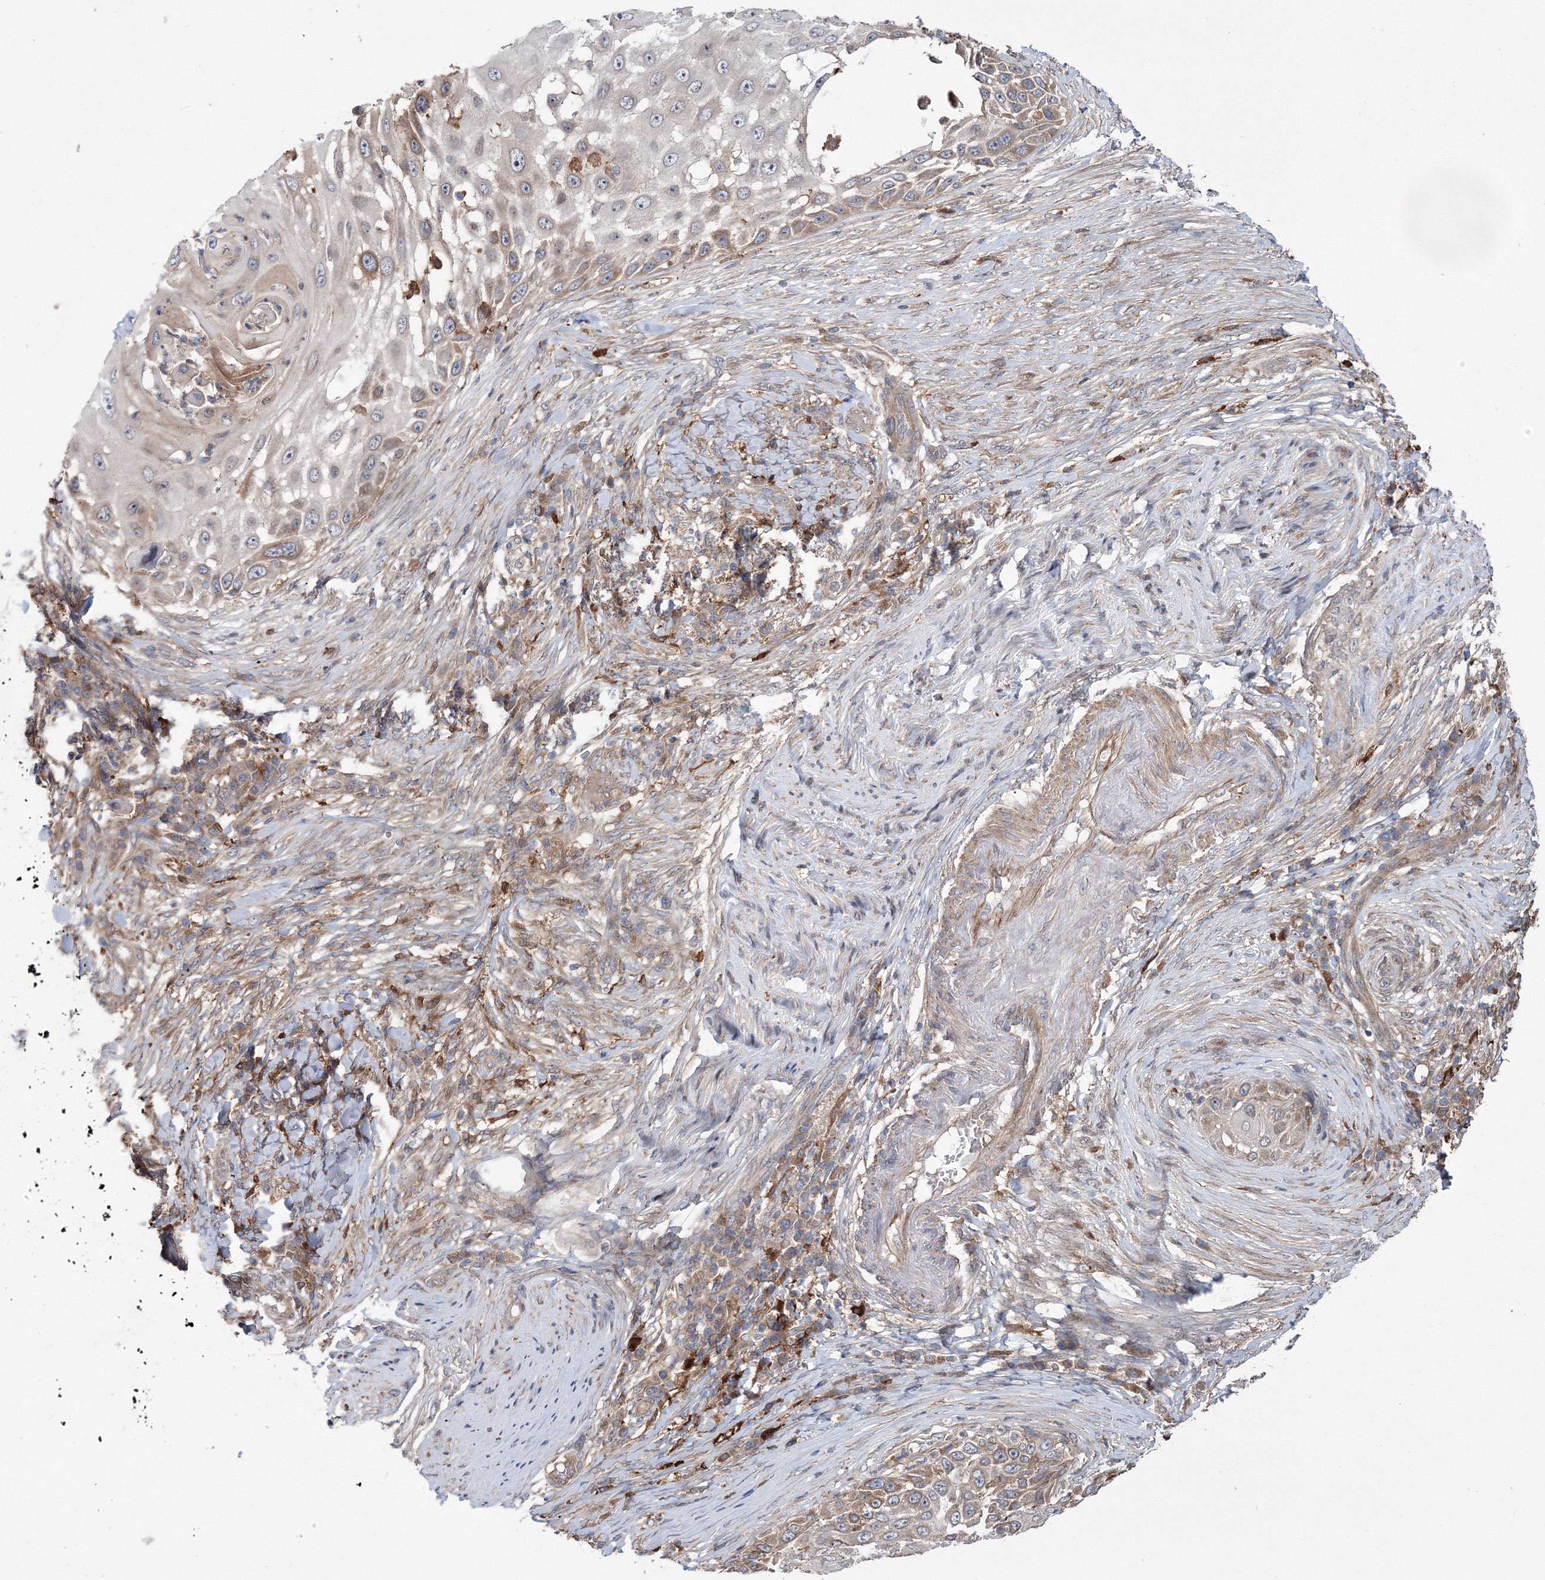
{"staining": {"intensity": "moderate", "quantity": "<25%", "location": "cytoplasmic/membranous"}, "tissue": "skin cancer", "cell_type": "Tumor cells", "image_type": "cancer", "snomed": [{"axis": "morphology", "description": "Squamous cell carcinoma, NOS"}, {"axis": "topography", "description": "Skin"}], "caption": "A histopathology image of squamous cell carcinoma (skin) stained for a protein reveals moderate cytoplasmic/membranous brown staining in tumor cells.", "gene": "RANBP3L", "patient": {"sex": "female", "age": 44}}